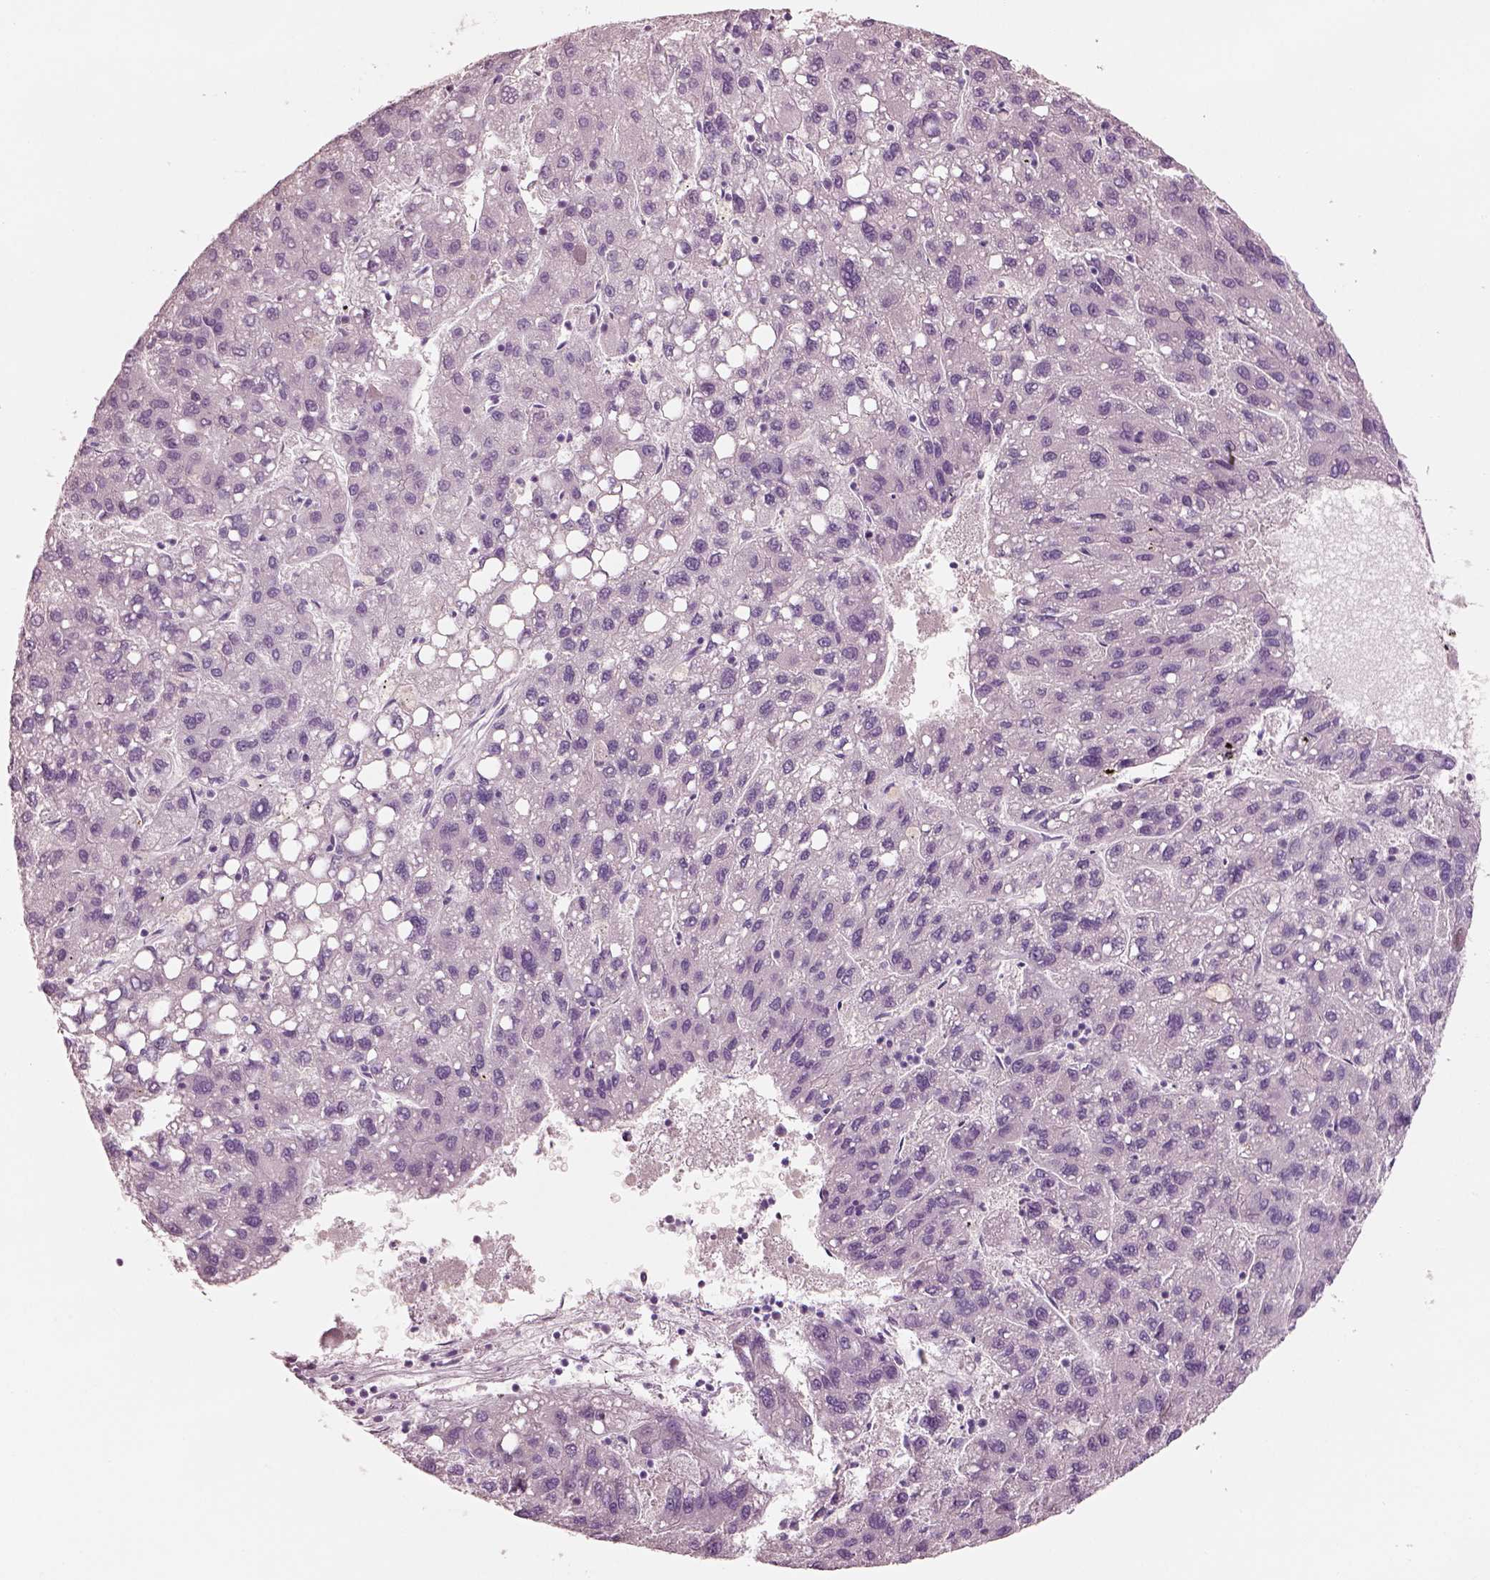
{"staining": {"intensity": "negative", "quantity": "none", "location": "none"}, "tissue": "liver cancer", "cell_type": "Tumor cells", "image_type": "cancer", "snomed": [{"axis": "morphology", "description": "Carcinoma, Hepatocellular, NOS"}, {"axis": "topography", "description": "Liver"}], "caption": "Tumor cells show no significant protein staining in hepatocellular carcinoma (liver).", "gene": "ELSPBP1", "patient": {"sex": "female", "age": 82}}